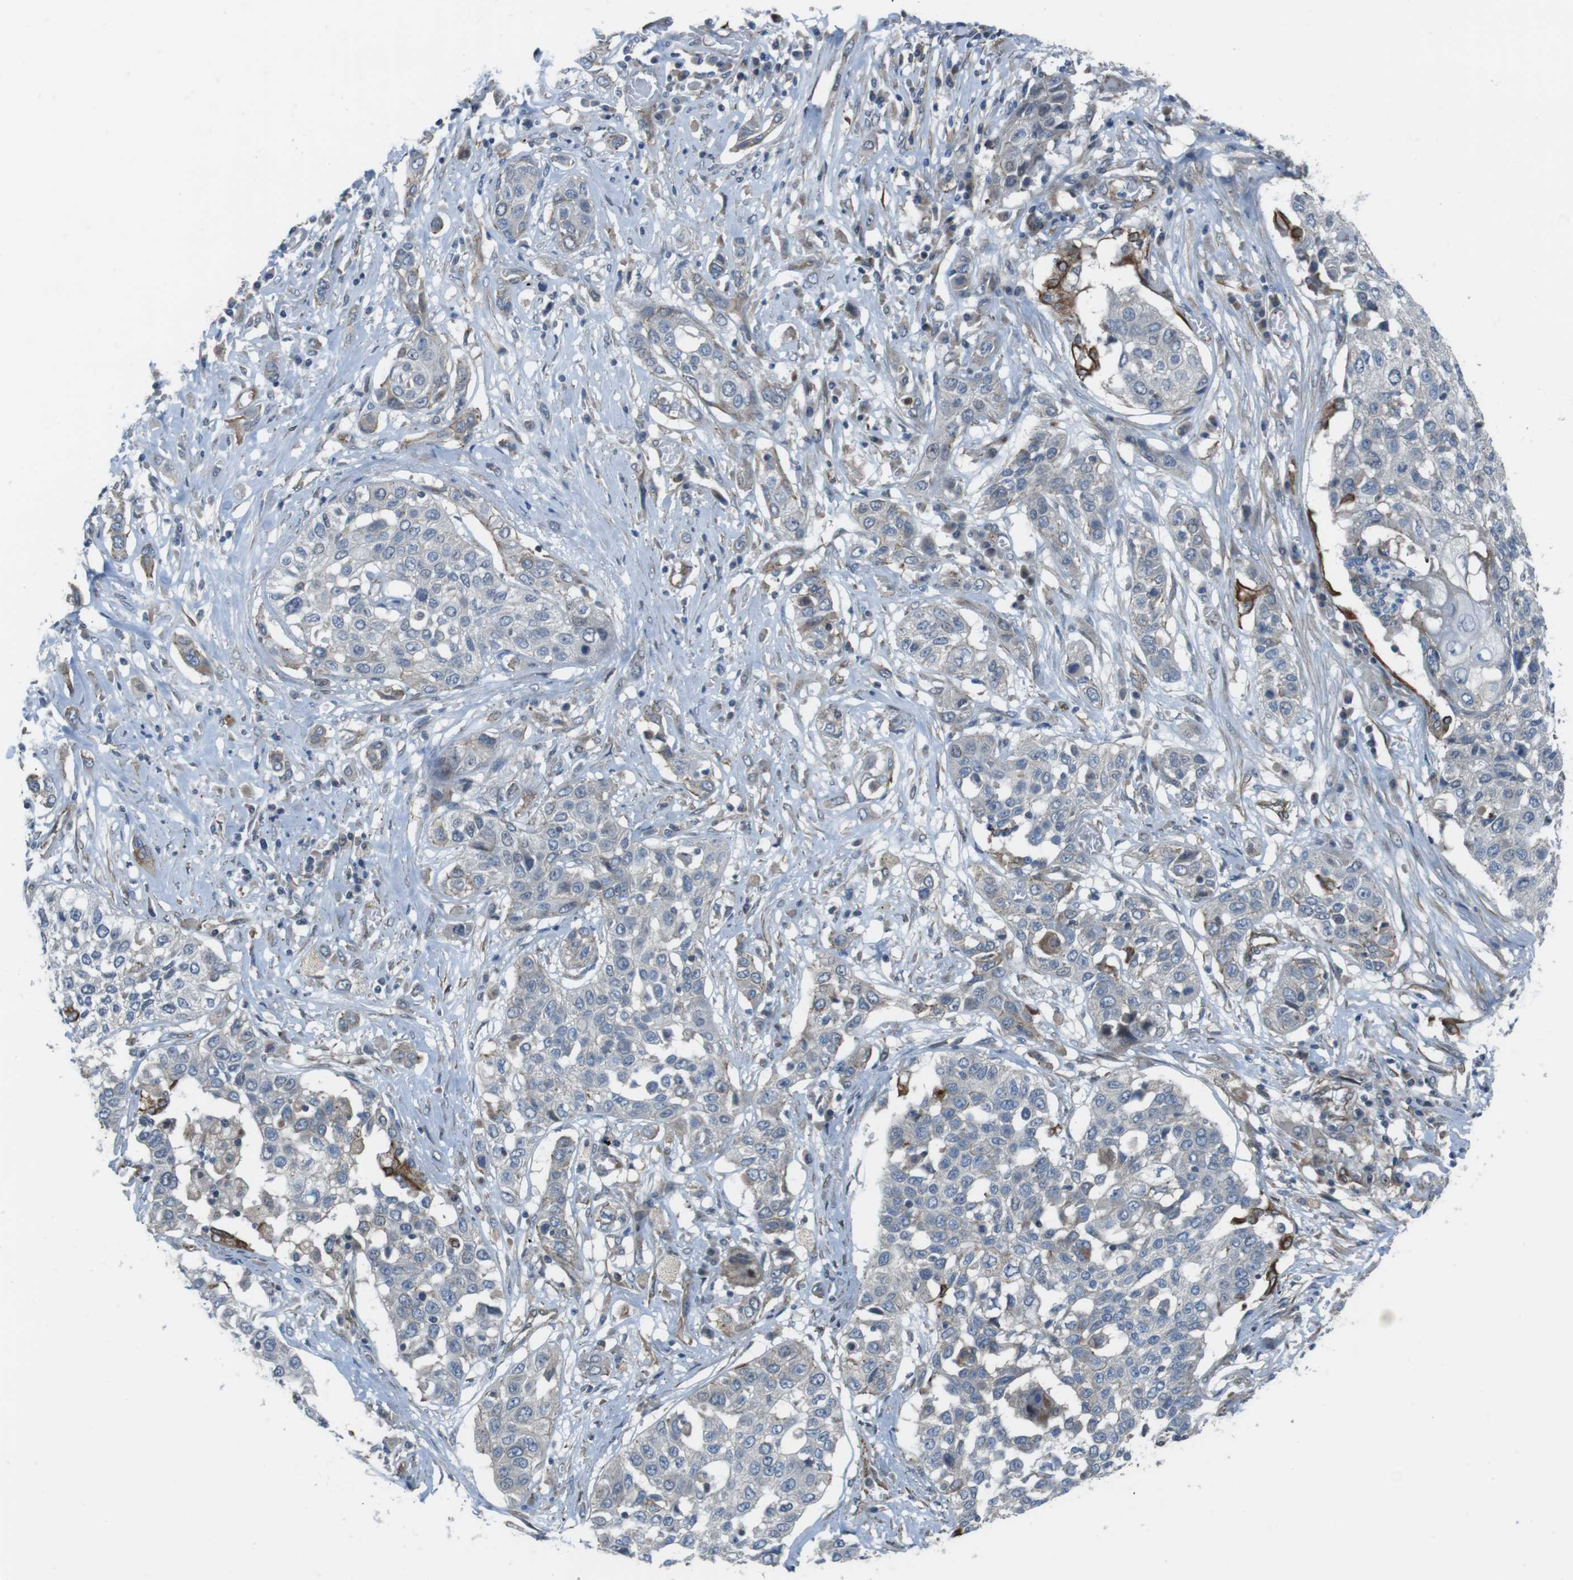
{"staining": {"intensity": "weak", "quantity": "<25%", "location": "cytoplasmic/membranous"}, "tissue": "lung cancer", "cell_type": "Tumor cells", "image_type": "cancer", "snomed": [{"axis": "morphology", "description": "Squamous cell carcinoma, NOS"}, {"axis": "topography", "description": "Lung"}], "caption": "A histopathology image of lung squamous cell carcinoma stained for a protein demonstrates no brown staining in tumor cells.", "gene": "FAM174B", "patient": {"sex": "male", "age": 71}}